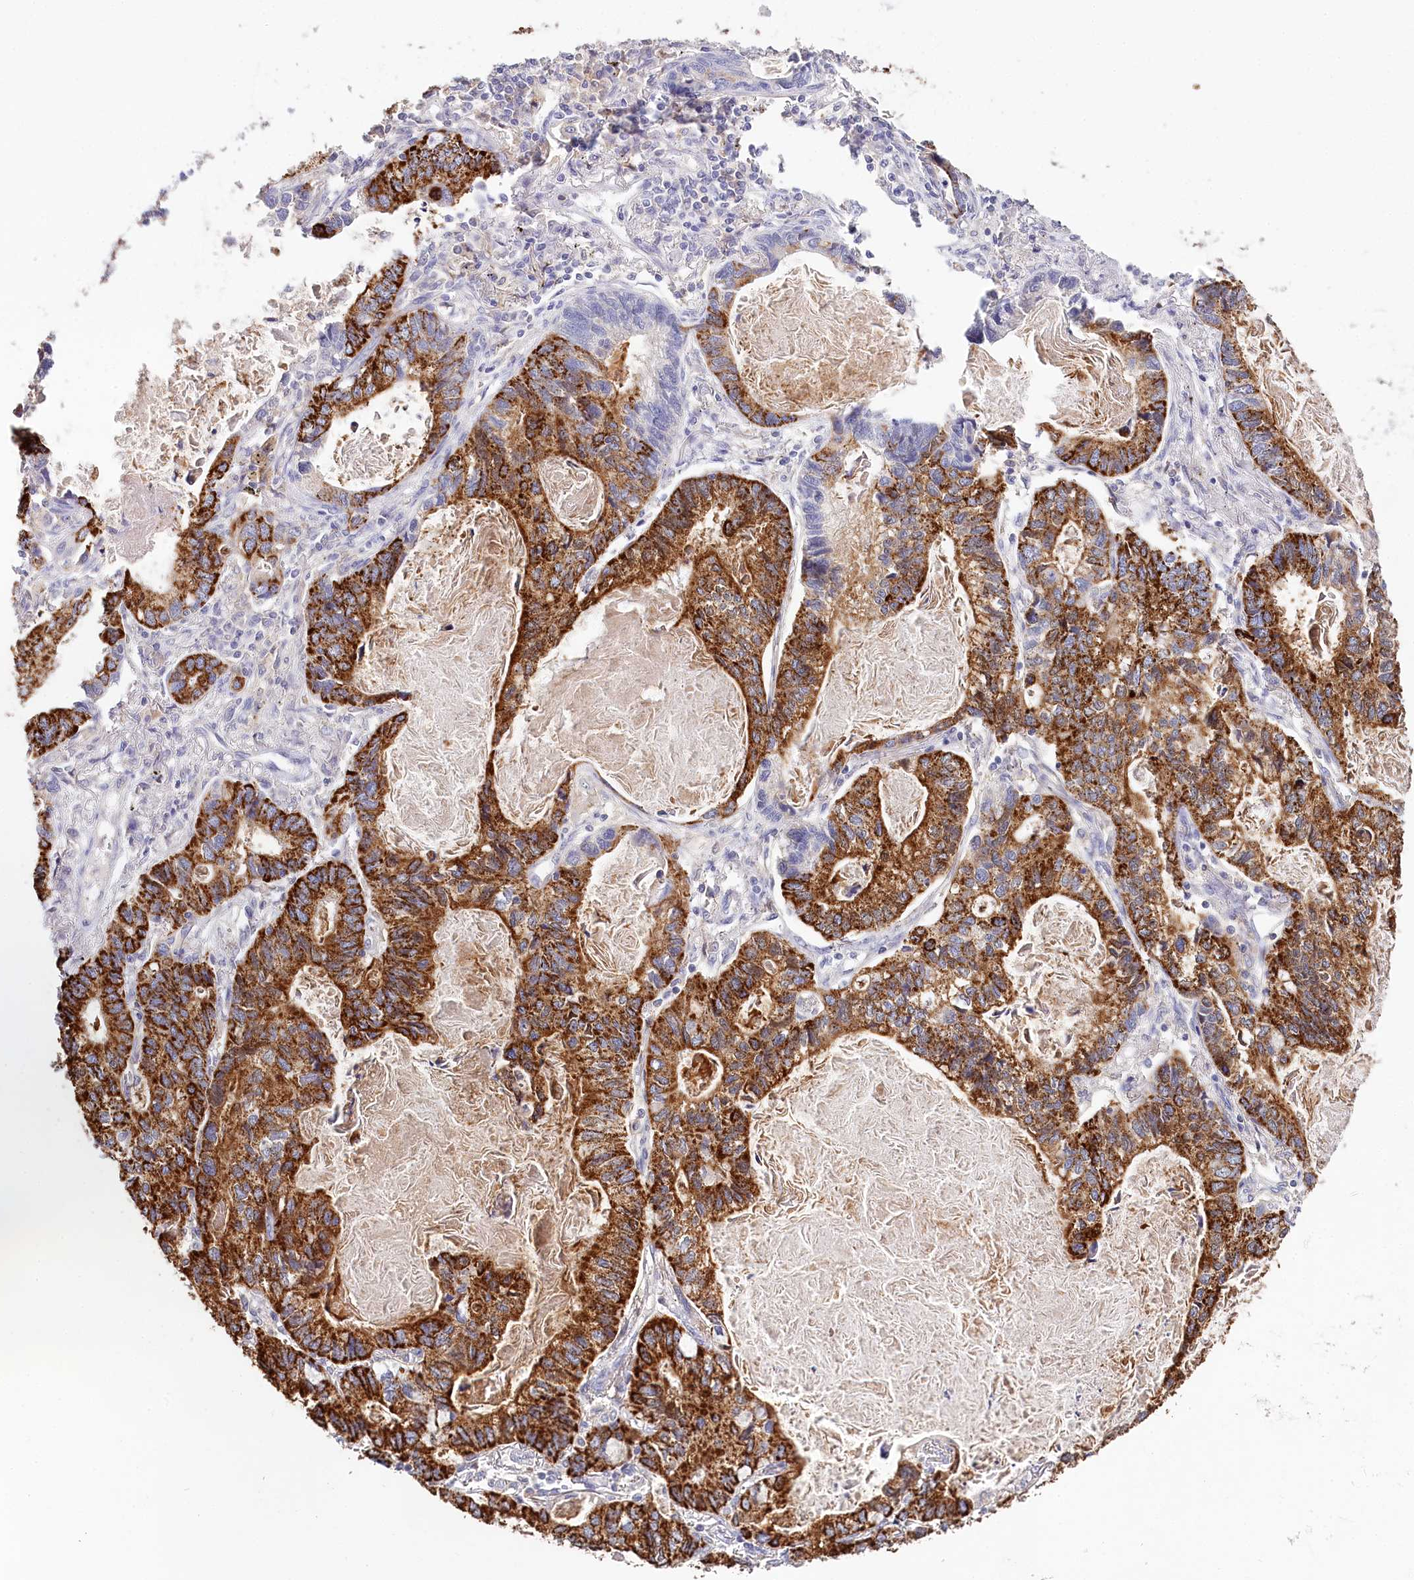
{"staining": {"intensity": "strong", "quantity": "25%-75%", "location": "cytoplasmic/membranous"}, "tissue": "lung cancer", "cell_type": "Tumor cells", "image_type": "cancer", "snomed": [{"axis": "morphology", "description": "Adenocarcinoma, NOS"}, {"axis": "topography", "description": "Lung"}], "caption": "Approximately 25%-75% of tumor cells in lung adenocarcinoma display strong cytoplasmic/membranous protein positivity as visualized by brown immunohistochemical staining.", "gene": "DAPK1", "patient": {"sex": "male", "age": 67}}